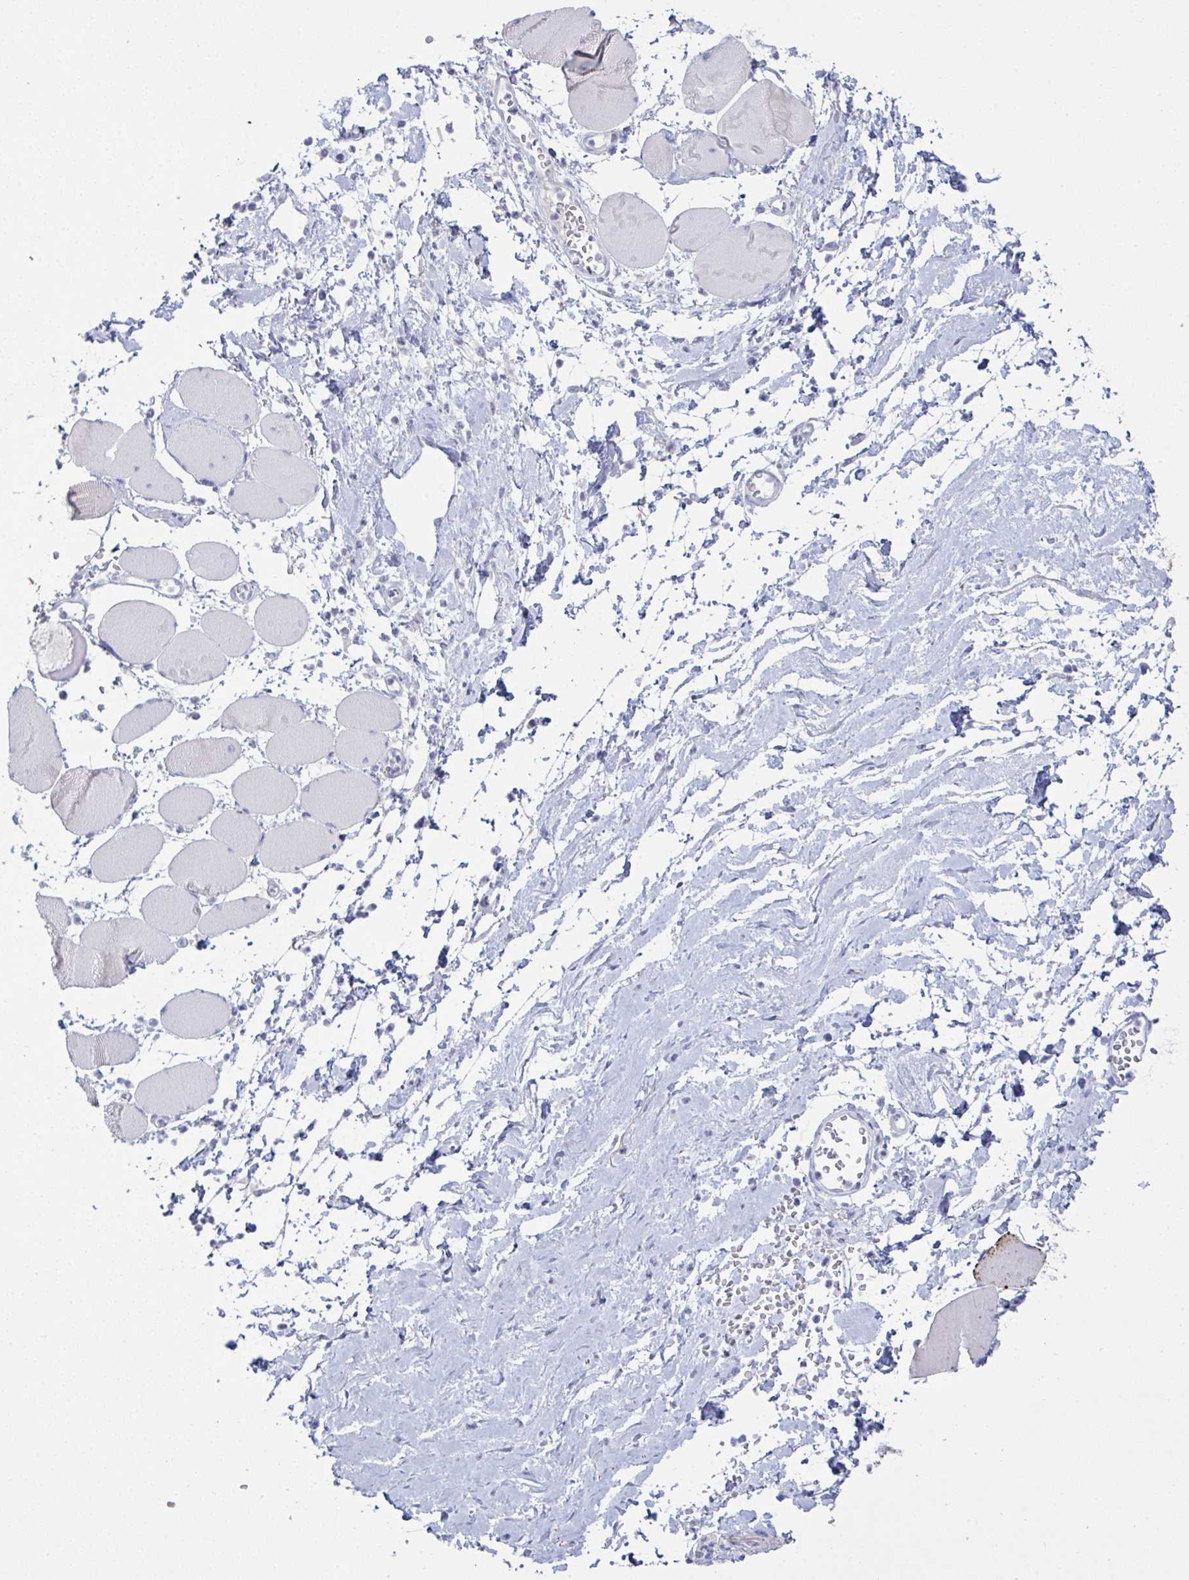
{"staining": {"intensity": "negative", "quantity": "none", "location": "none"}, "tissue": "skeletal muscle", "cell_type": "Myocytes", "image_type": "normal", "snomed": [{"axis": "morphology", "description": "Normal tissue, NOS"}, {"axis": "topography", "description": "Skeletal muscle"}], "caption": "There is no significant positivity in myocytes of skeletal muscle.", "gene": "TENT5D", "patient": {"sex": "female", "age": 75}}